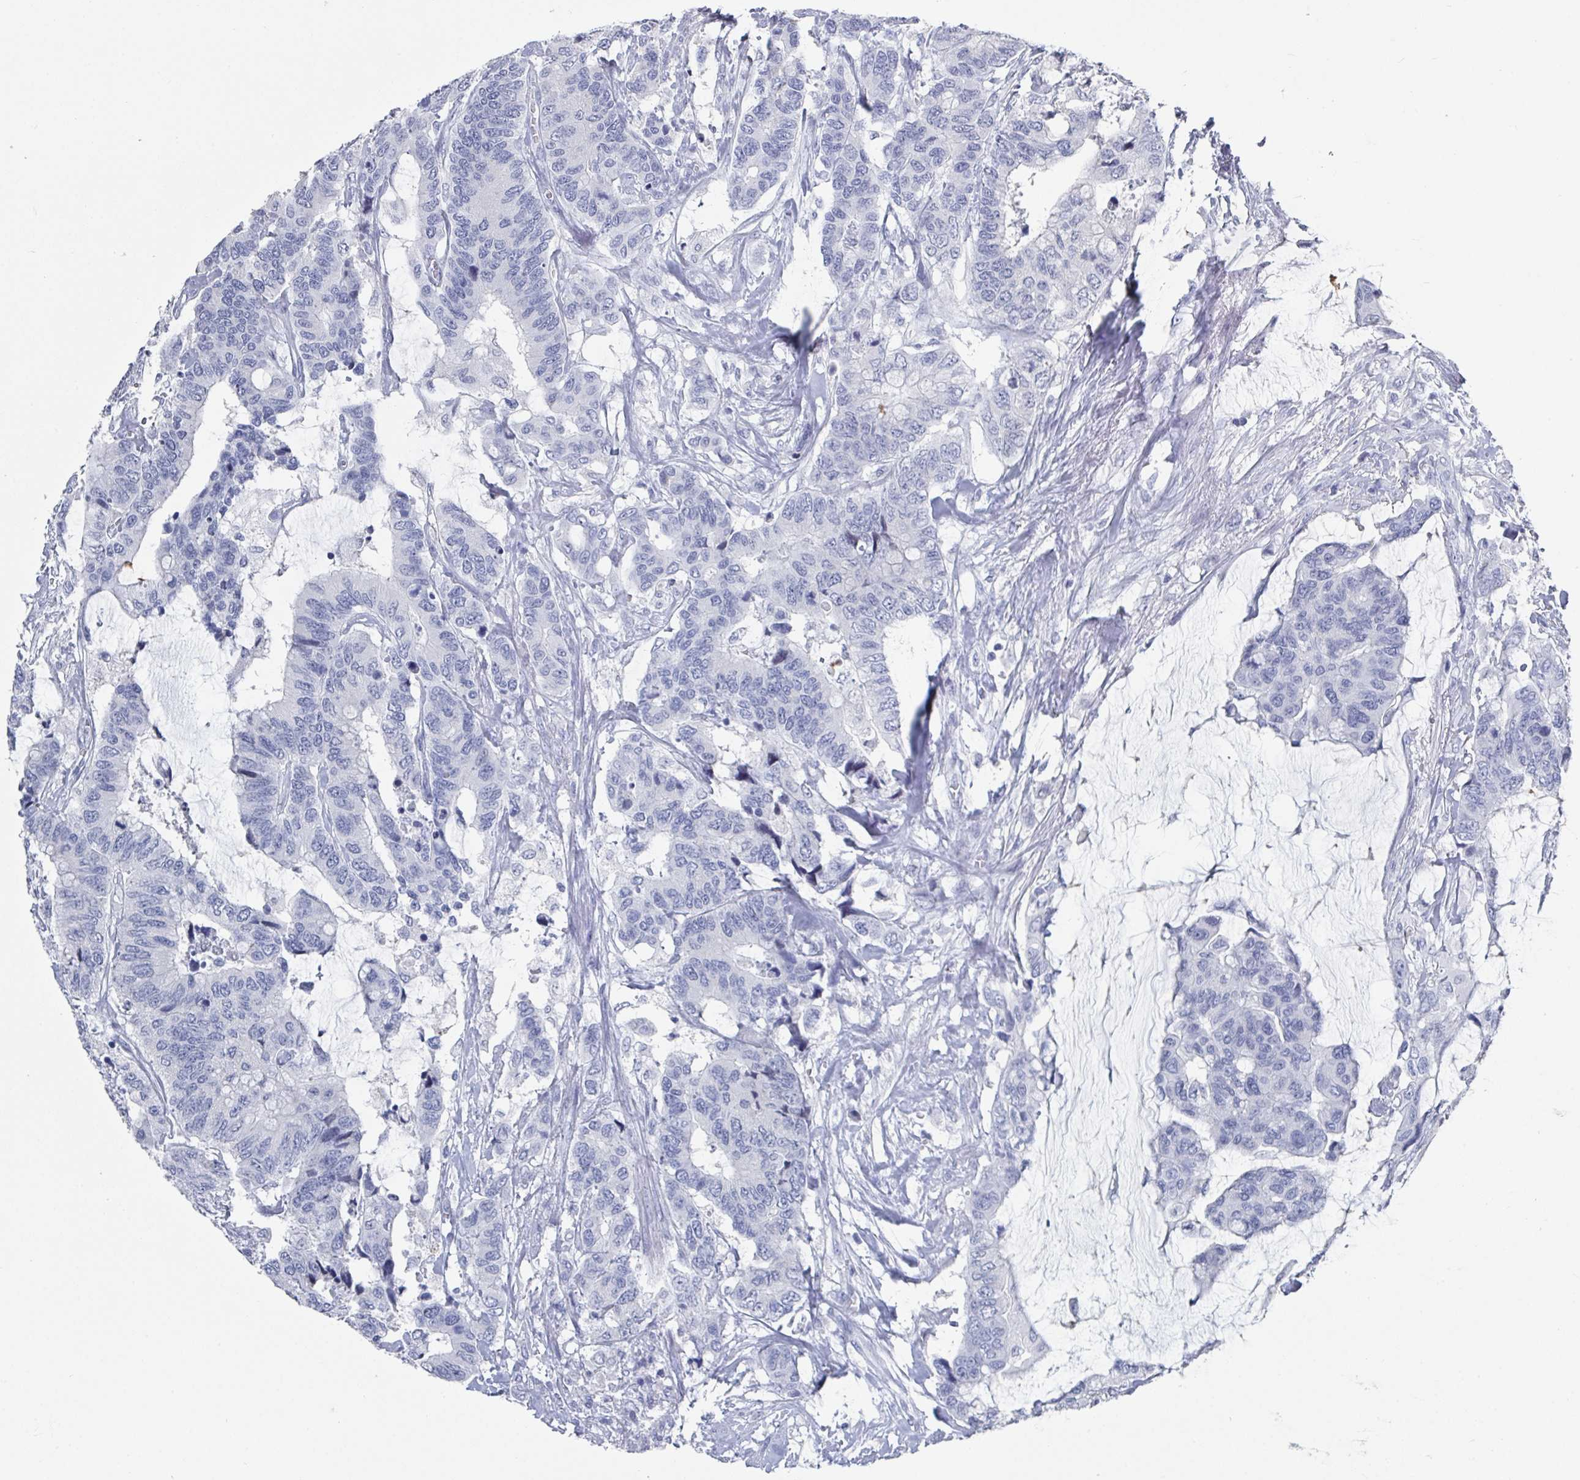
{"staining": {"intensity": "negative", "quantity": "none", "location": "none"}, "tissue": "colorectal cancer", "cell_type": "Tumor cells", "image_type": "cancer", "snomed": [{"axis": "morphology", "description": "Adenocarcinoma, NOS"}, {"axis": "topography", "description": "Rectum"}], "caption": "There is no significant expression in tumor cells of colorectal cancer (adenocarcinoma).", "gene": "CAMKV", "patient": {"sex": "female", "age": 59}}